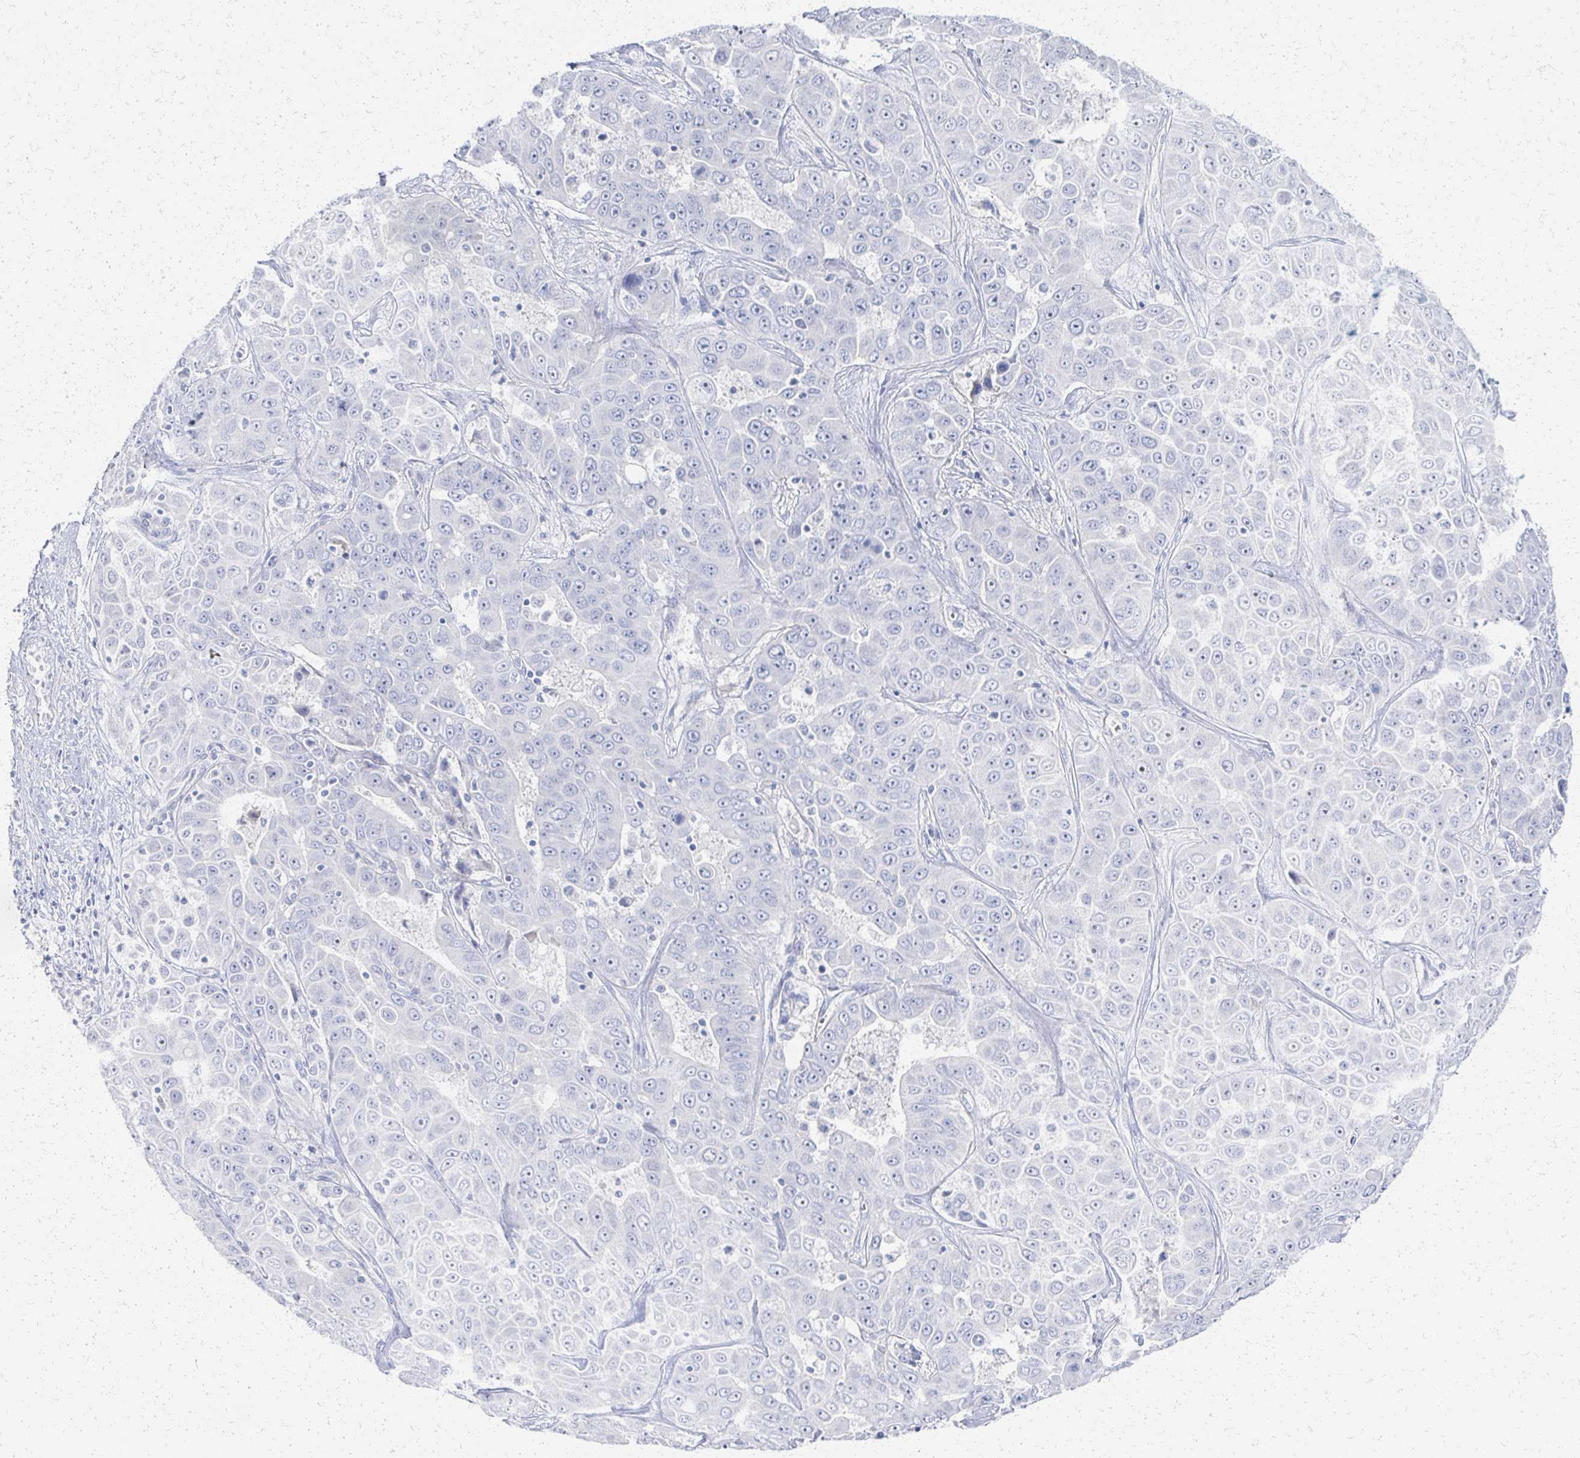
{"staining": {"intensity": "negative", "quantity": "none", "location": "none"}, "tissue": "liver cancer", "cell_type": "Tumor cells", "image_type": "cancer", "snomed": [{"axis": "morphology", "description": "Cholangiocarcinoma"}, {"axis": "topography", "description": "Liver"}], "caption": "The micrograph exhibits no staining of tumor cells in liver cancer (cholangiocarcinoma).", "gene": "PRR20A", "patient": {"sex": "female", "age": 52}}